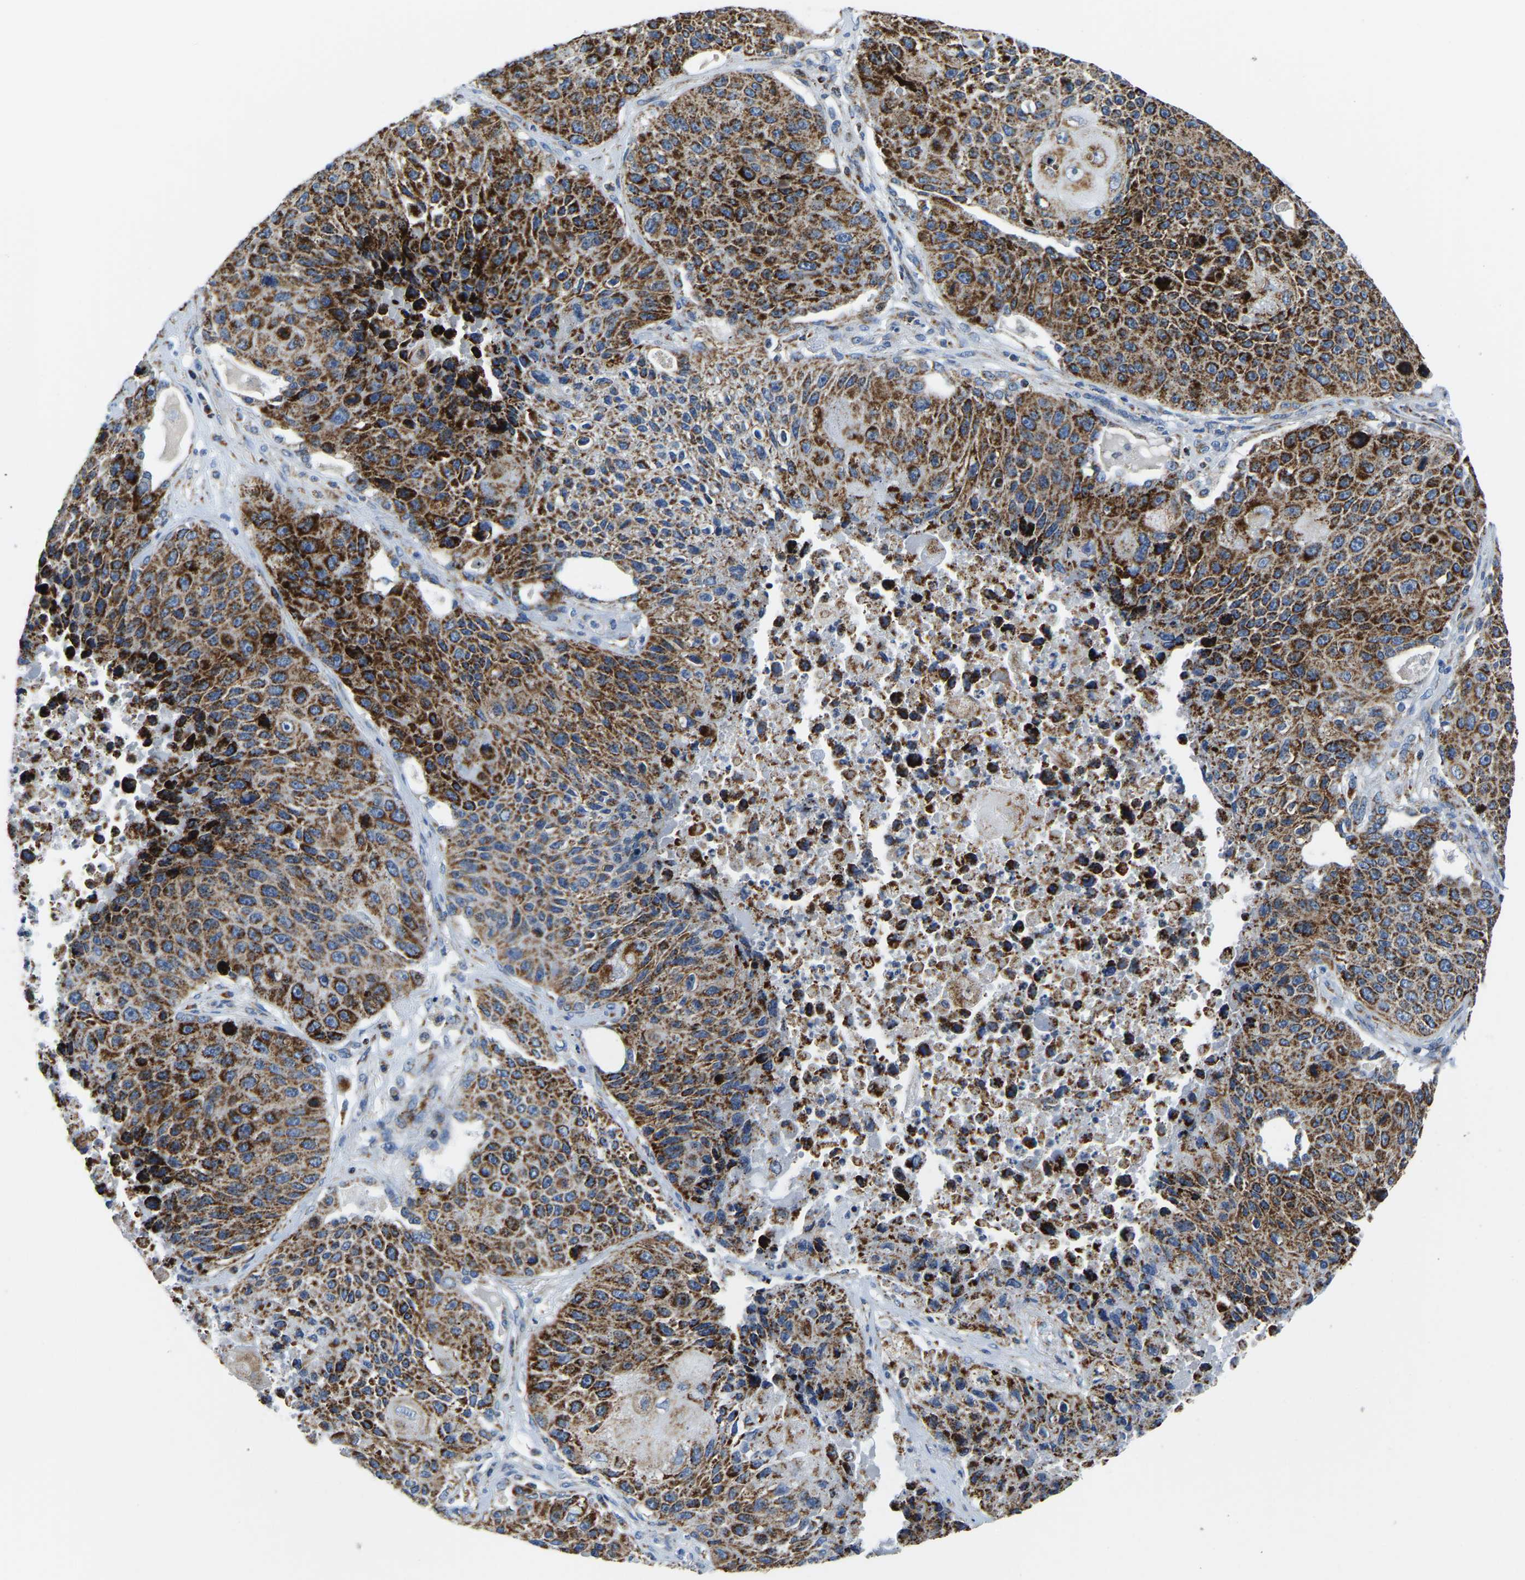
{"staining": {"intensity": "strong", "quantity": ">75%", "location": "cytoplasmic/membranous"}, "tissue": "lung cancer", "cell_type": "Tumor cells", "image_type": "cancer", "snomed": [{"axis": "morphology", "description": "Squamous cell carcinoma, NOS"}, {"axis": "topography", "description": "Lung"}], "caption": "This is an image of immunohistochemistry staining of lung squamous cell carcinoma, which shows strong expression in the cytoplasmic/membranous of tumor cells.", "gene": "SFXN1", "patient": {"sex": "male", "age": 61}}